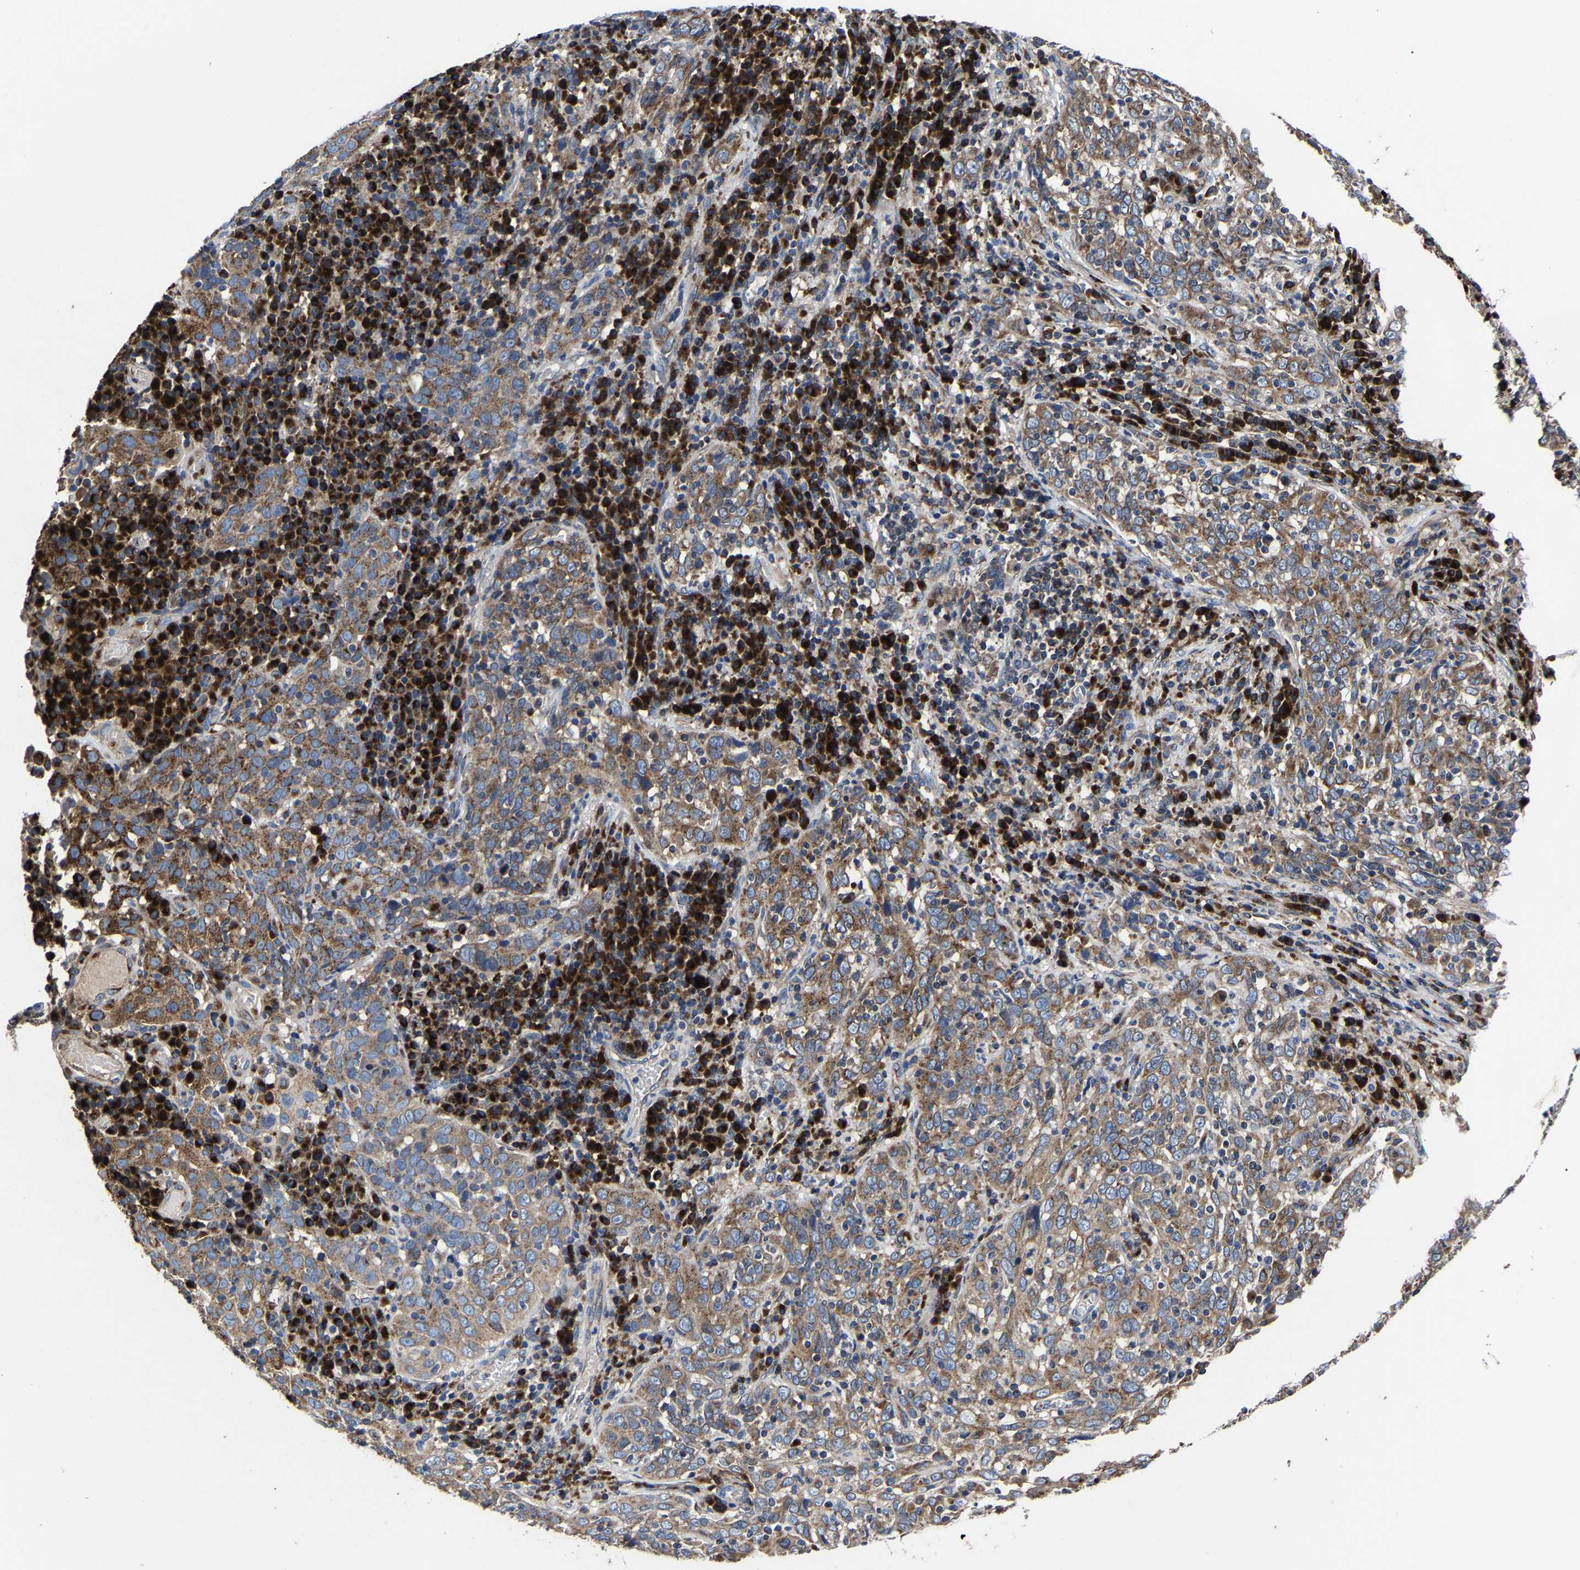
{"staining": {"intensity": "moderate", "quantity": ">75%", "location": "cytoplasmic/membranous"}, "tissue": "cervical cancer", "cell_type": "Tumor cells", "image_type": "cancer", "snomed": [{"axis": "morphology", "description": "Squamous cell carcinoma, NOS"}, {"axis": "topography", "description": "Cervix"}], "caption": "A high-resolution photomicrograph shows immunohistochemistry staining of cervical cancer, which reveals moderate cytoplasmic/membranous expression in approximately >75% of tumor cells.", "gene": "EBAG9", "patient": {"sex": "female", "age": 46}}